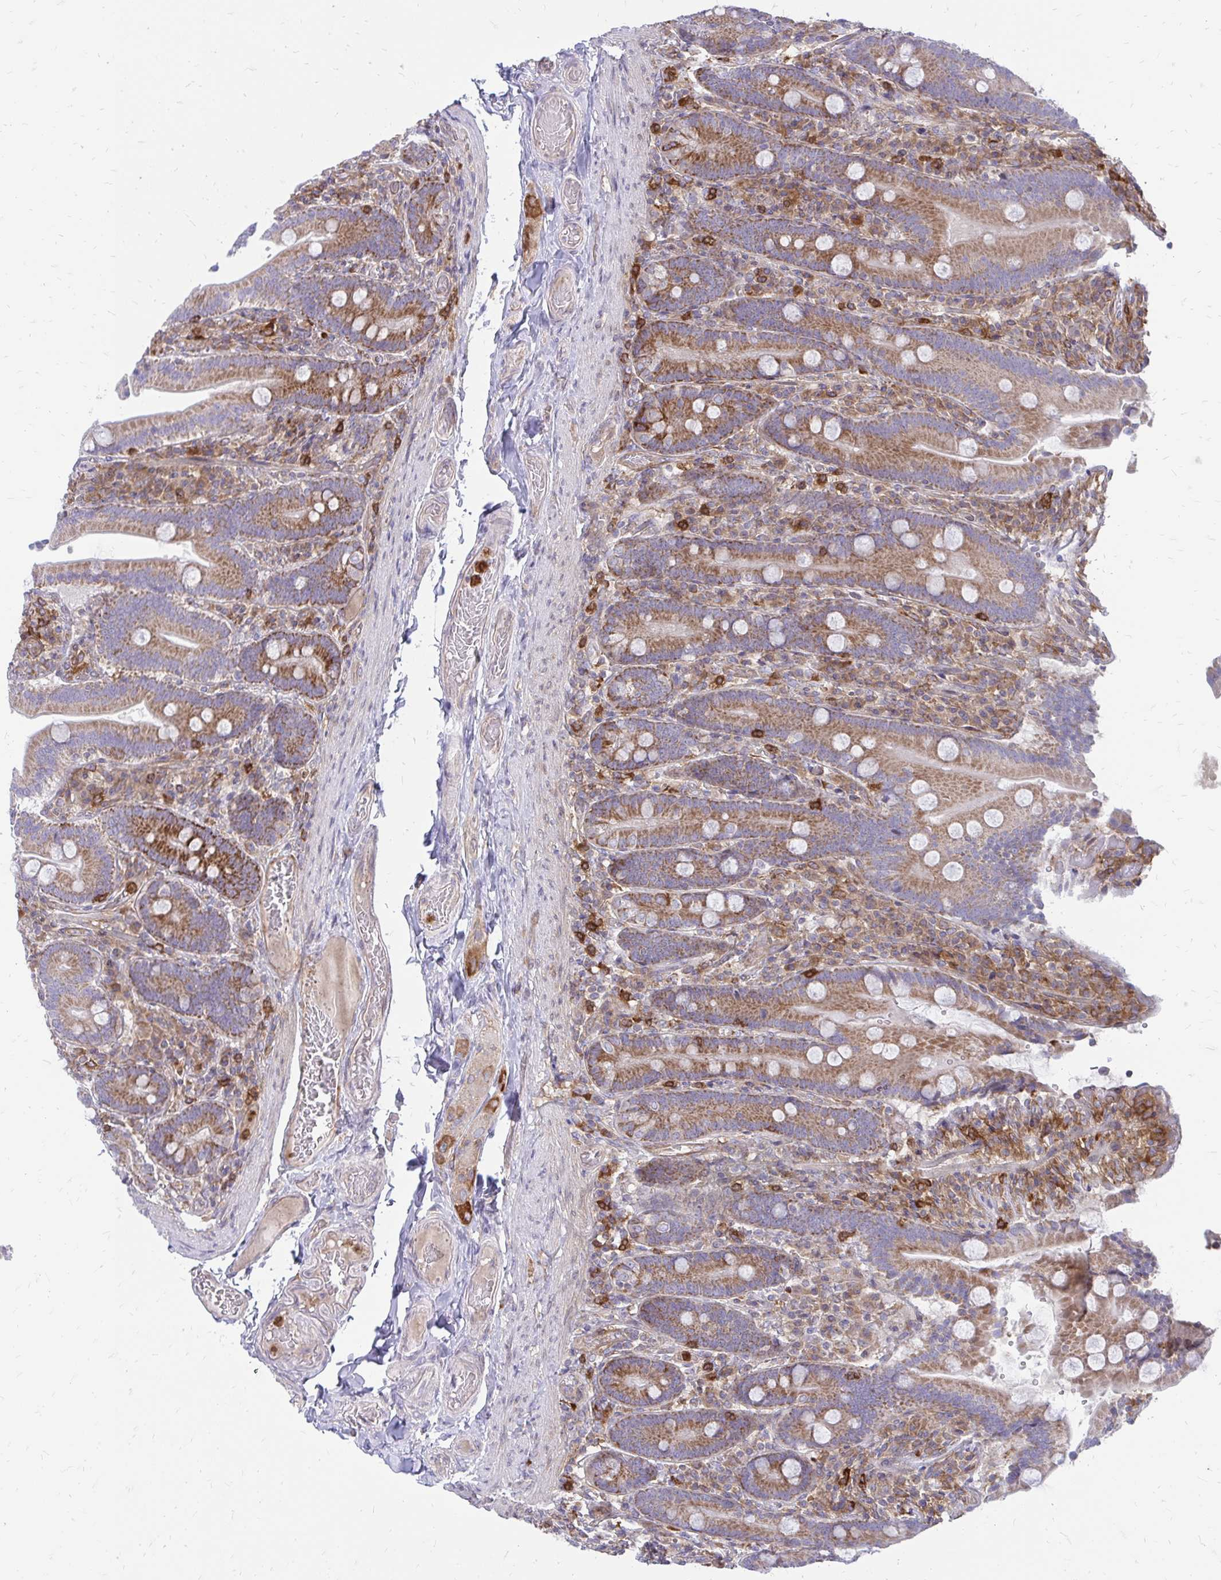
{"staining": {"intensity": "moderate", "quantity": ">75%", "location": "cytoplasmic/membranous"}, "tissue": "duodenum", "cell_type": "Glandular cells", "image_type": "normal", "snomed": [{"axis": "morphology", "description": "Normal tissue, NOS"}, {"axis": "topography", "description": "Duodenum"}], "caption": "DAB immunohistochemical staining of benign human duodenum displays moderate cytoplasmic/membranous protein positivity in approximately >75% of glandular cells.", "gene": "ASAP1", "patient": {"sex": "female", "age": 62}}